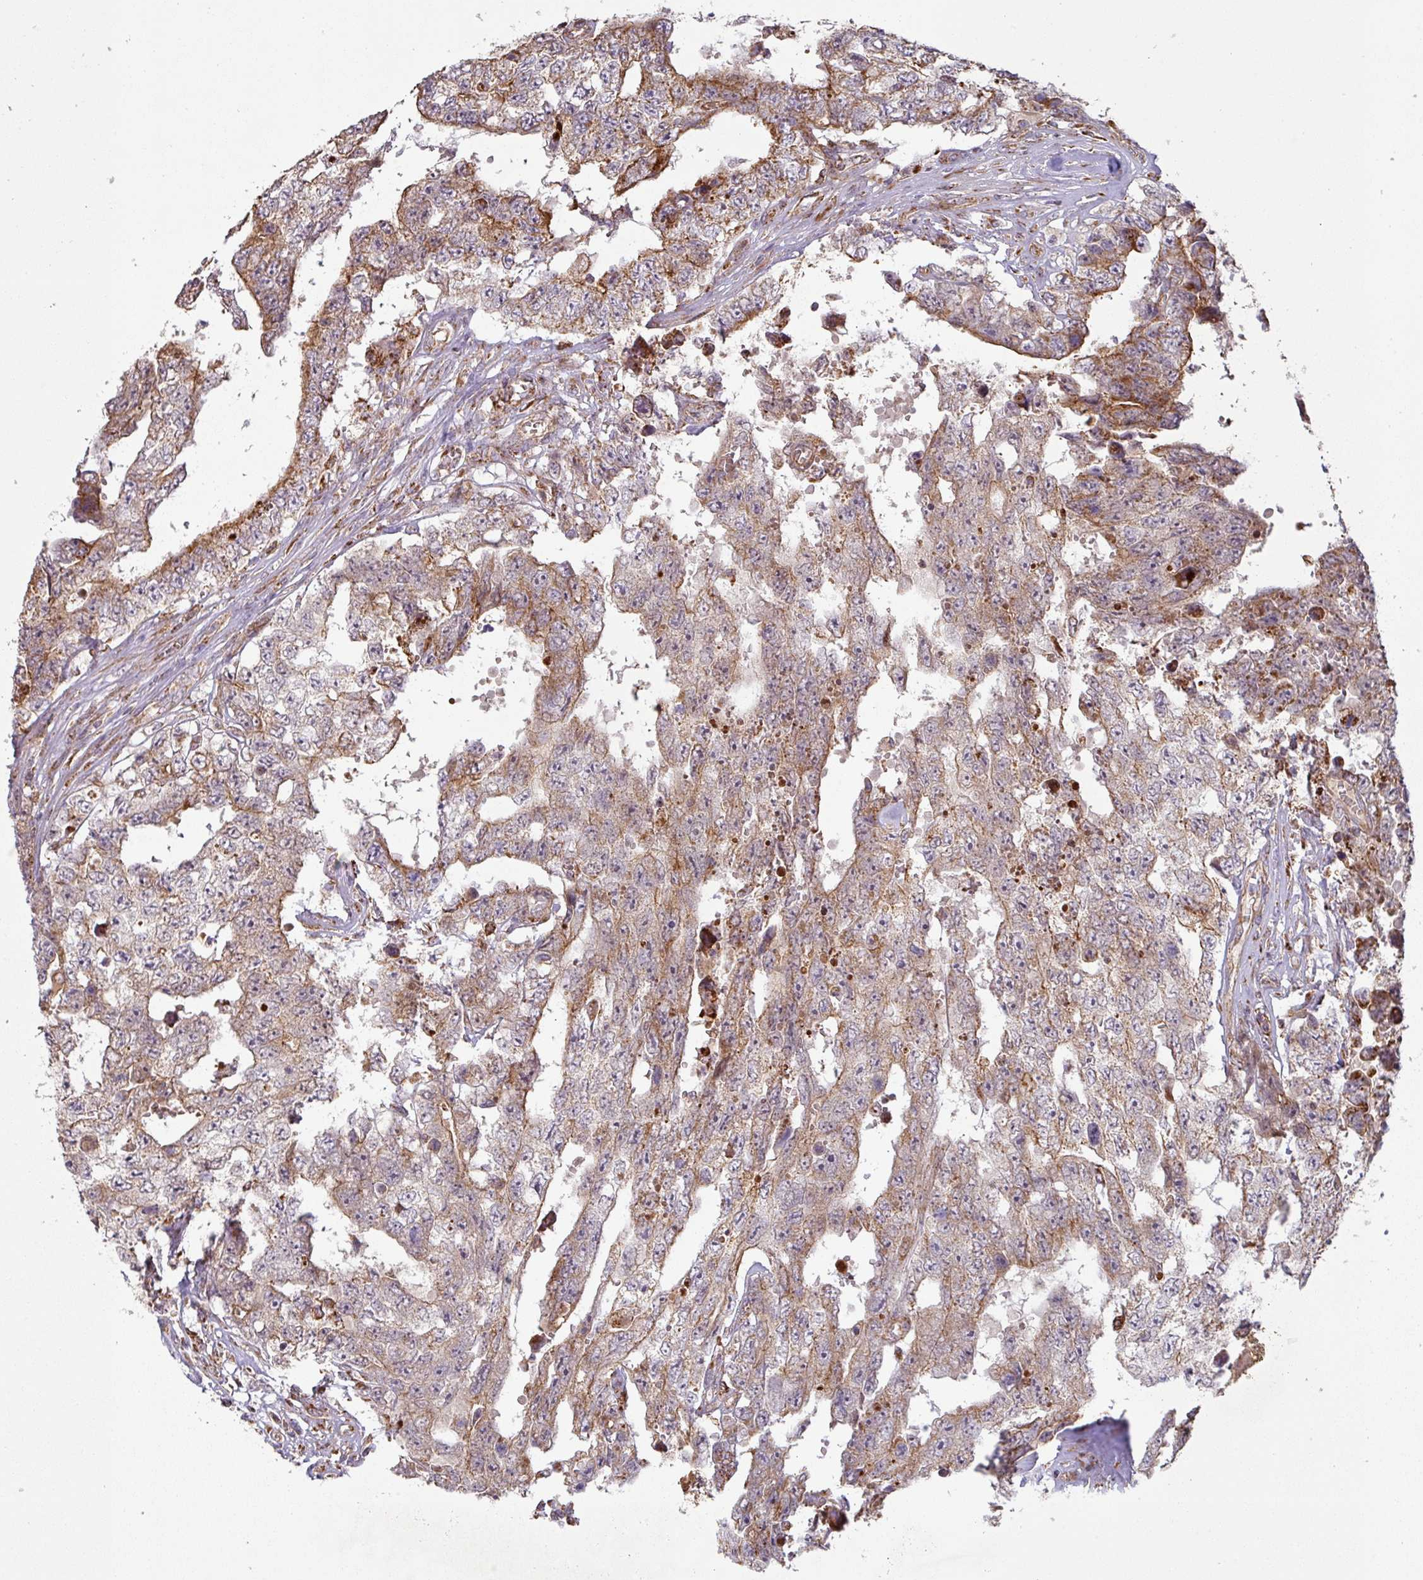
{"staining": {"intensity": "strong", "quantity": "25%-75%", "location": "cytoplasmic/membranous"}, "tissue": "testis cancer", "cell_type": "Tumor cells", "image_type": "cancer", "snomed": [{"axis": "morphology", "description": "Normal tissue, NOS"}, {"axis": "morphology", "description": "Carcinoma, Embryonal, NOS"}, {"axis": "topography", "description": "Testis"}, {"axis": "topography", "description": "Epididymis"}], "caption": "IHC of human testis cancer (embryonal carcinoma) demonstrates high levels of strong cytoplasmic/membranous staining in about 25%-75% of tumor cells.", "gene": "GPD2", "patient": {"sex": "male", "age": 25}}